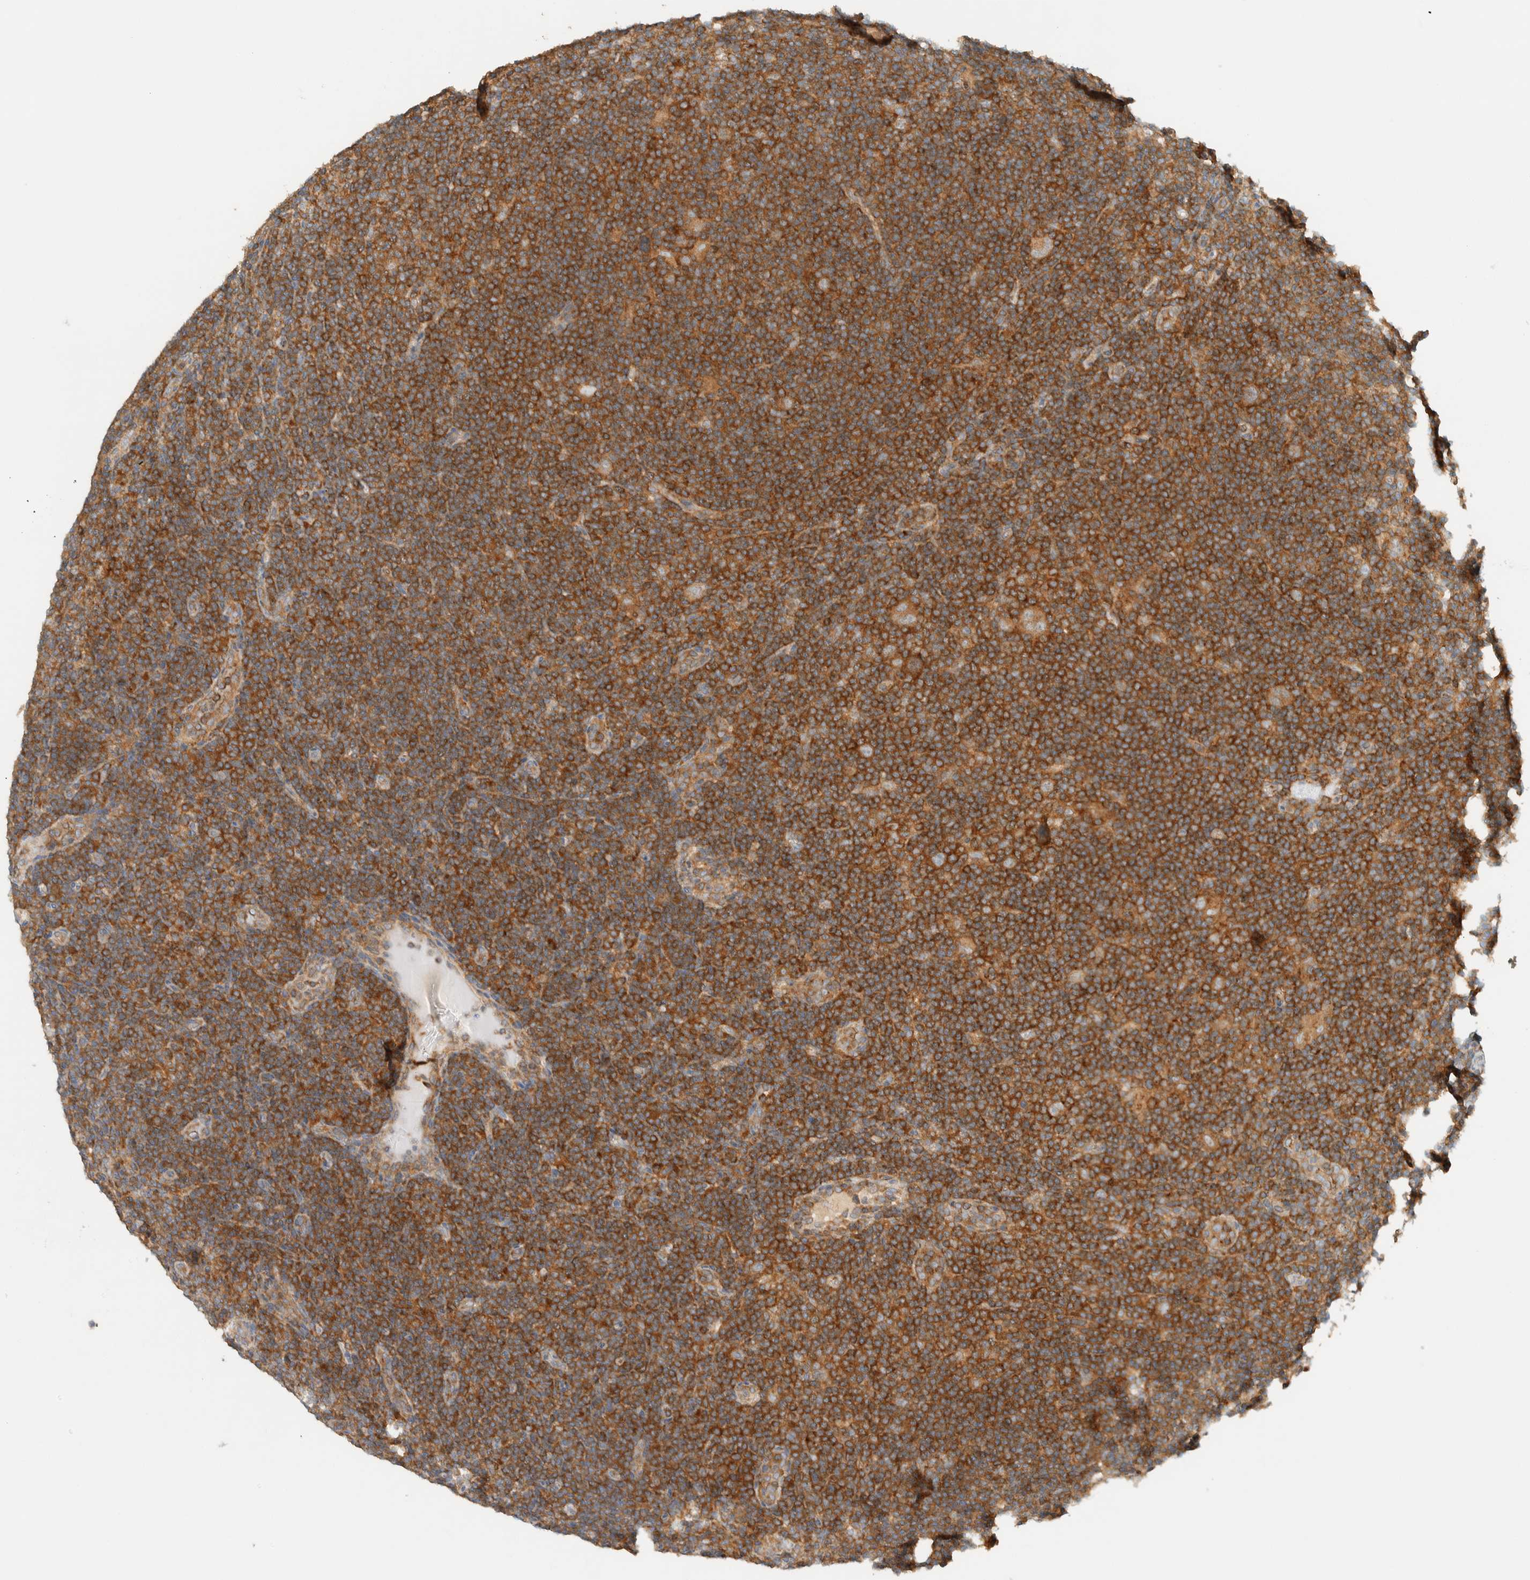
{"staining": {"intensity": "weak", "quantity": ">75%", "location": "cytoplasmic/membranous"}, "tissue": "lymphoma", "cell_type": "Tumor cells", "image_type": "cancer", "snomed": [{"axis": "morphology", "description": "Hodgkin's disease, NOS"}, {"axis": "topography", "description": "Lymph node"}], "caption": "Immunohistochemical staining of human lymphoma reveals low levels of weak cytoplasmic/membranous positivity in about >75% of tumor cells.", "gene": "ARFGEF1", "patient": {"sex": "female", "age": 57}}